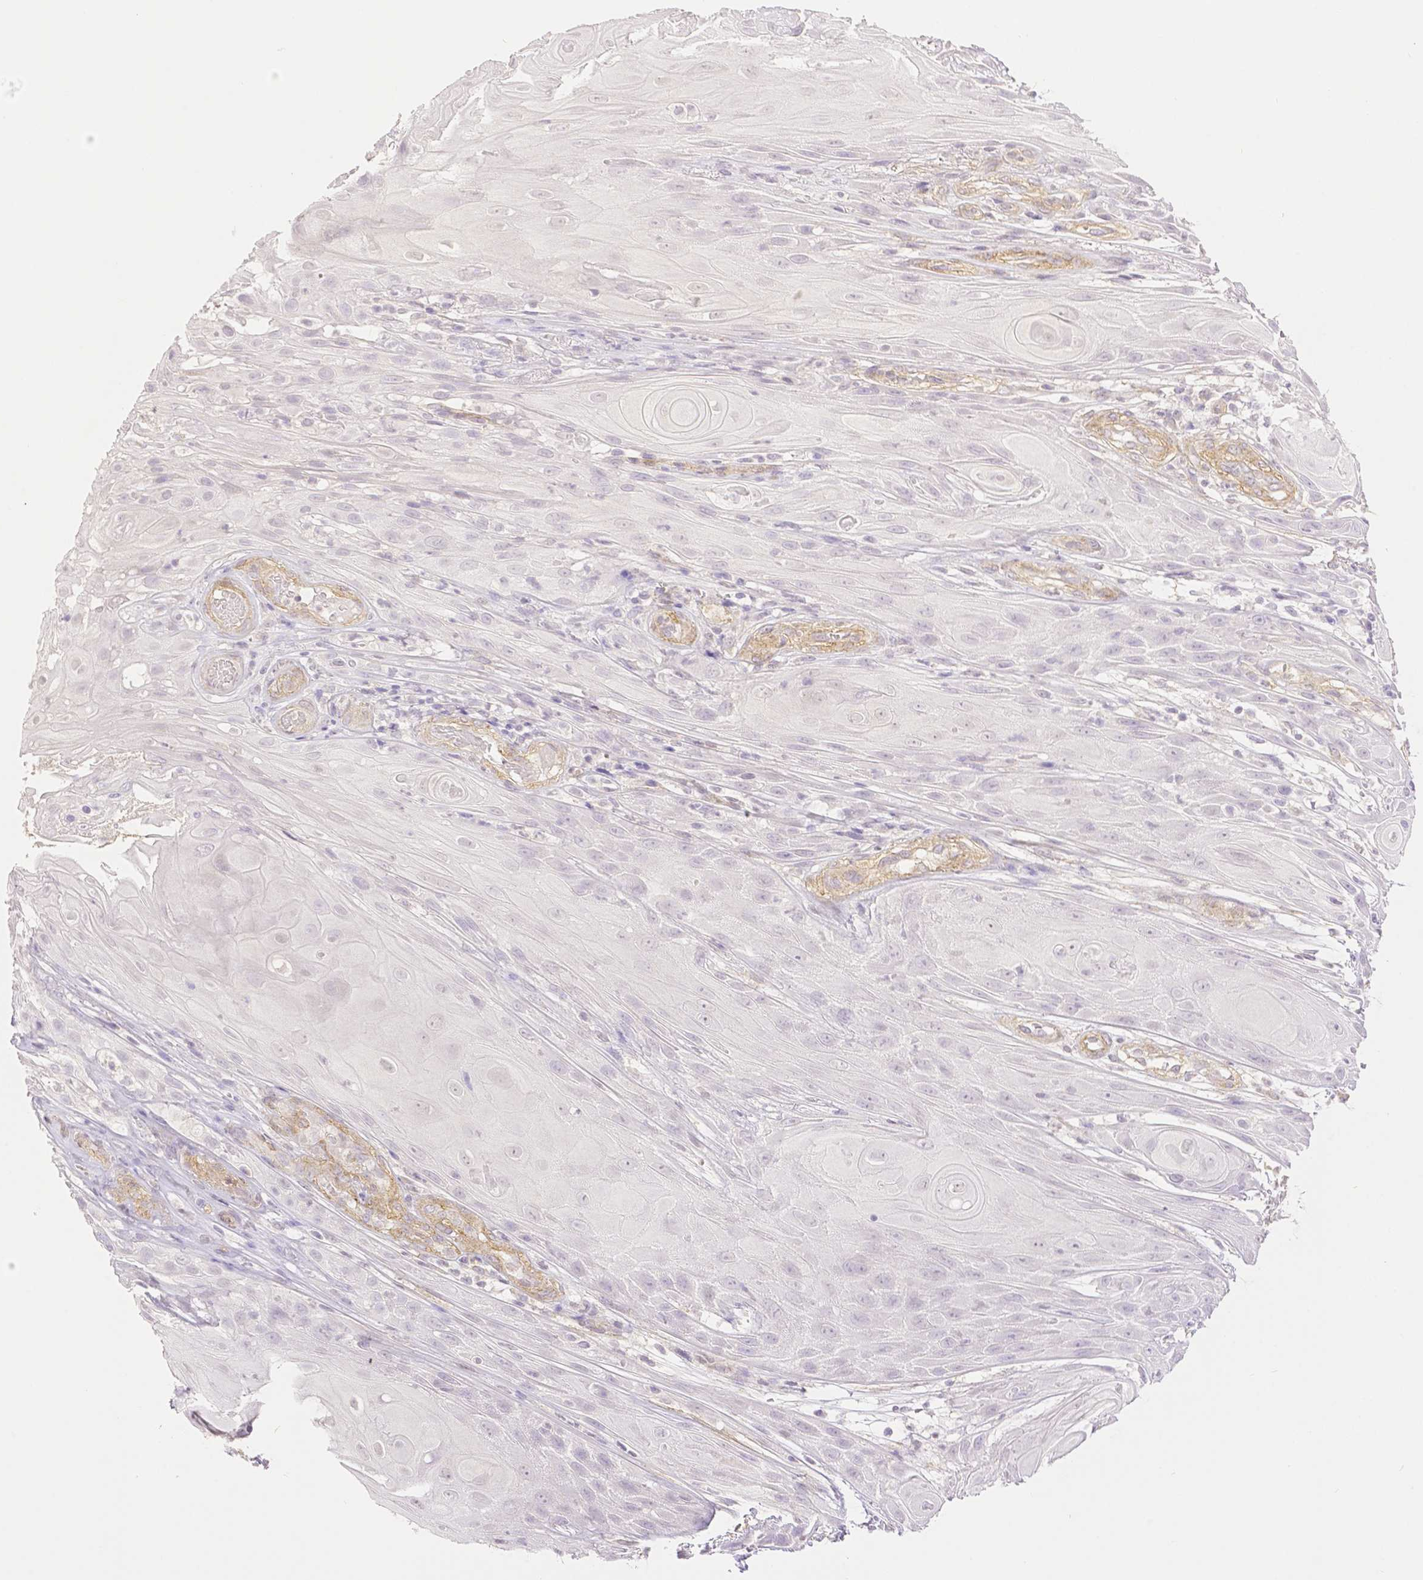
{"staining": {"intensity": "negative", "quantity": "none", "location": "none"}, "tissue": "skin cancer", "cell_type": "Tumor cells", "image_type": "cancer", "snomed": [{"axis": "morphology", "description": "Squamous cell carcinoma, NOS"}, {"axis": "topography", "description": "Skin"}], "caption": "Protein analysis of skin squamous cell carcinoma reveals no significant expression in tumor cells.", "gene": "THY1", "patient": {"sex": "male", "age": 62}}